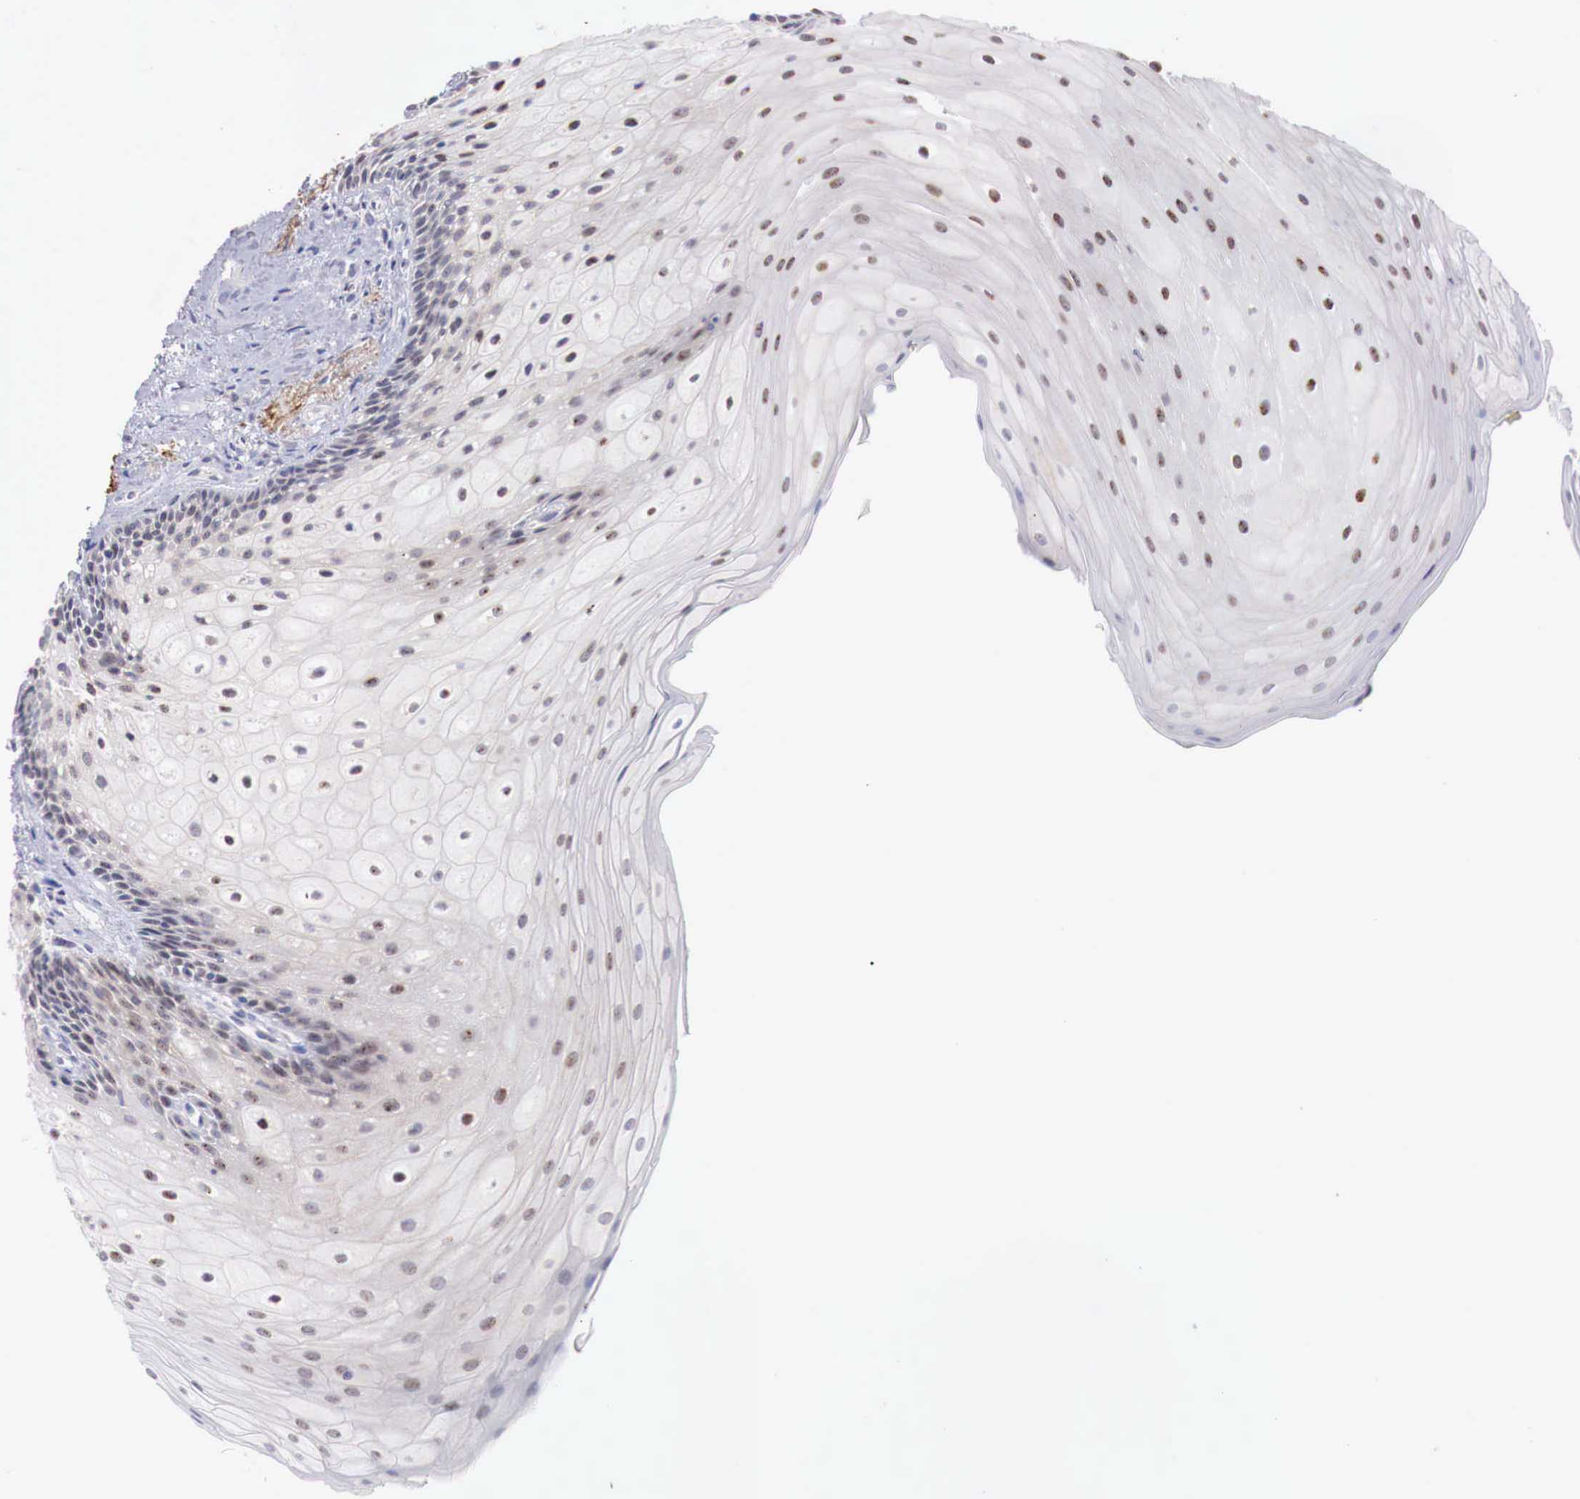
{"staining": {"intensity": "weak", "quantity": "25%-75%", "location": "nuclear"}, "tissue": "oral mucosa", "cell_type": "Squamous epithelial cells", "image_type": "normal", "snomed": [{"axis": "morphology", "description": "Normal tissue, NOS"}, {"axis": "topography", "description": "Oral tissue"}], "caption": "Oral mucosa stained with immunohistochemistry (IHC) exhibits weak nuclear expression in approximately 25%-75% of squamous epithelial cells. (DAB (3,3'-diaminobenzidine) = brown stain, brightfield microscopy at high magnification).", "gene": "TRIM13", "patient": {"sex": "female", "age": 79}}